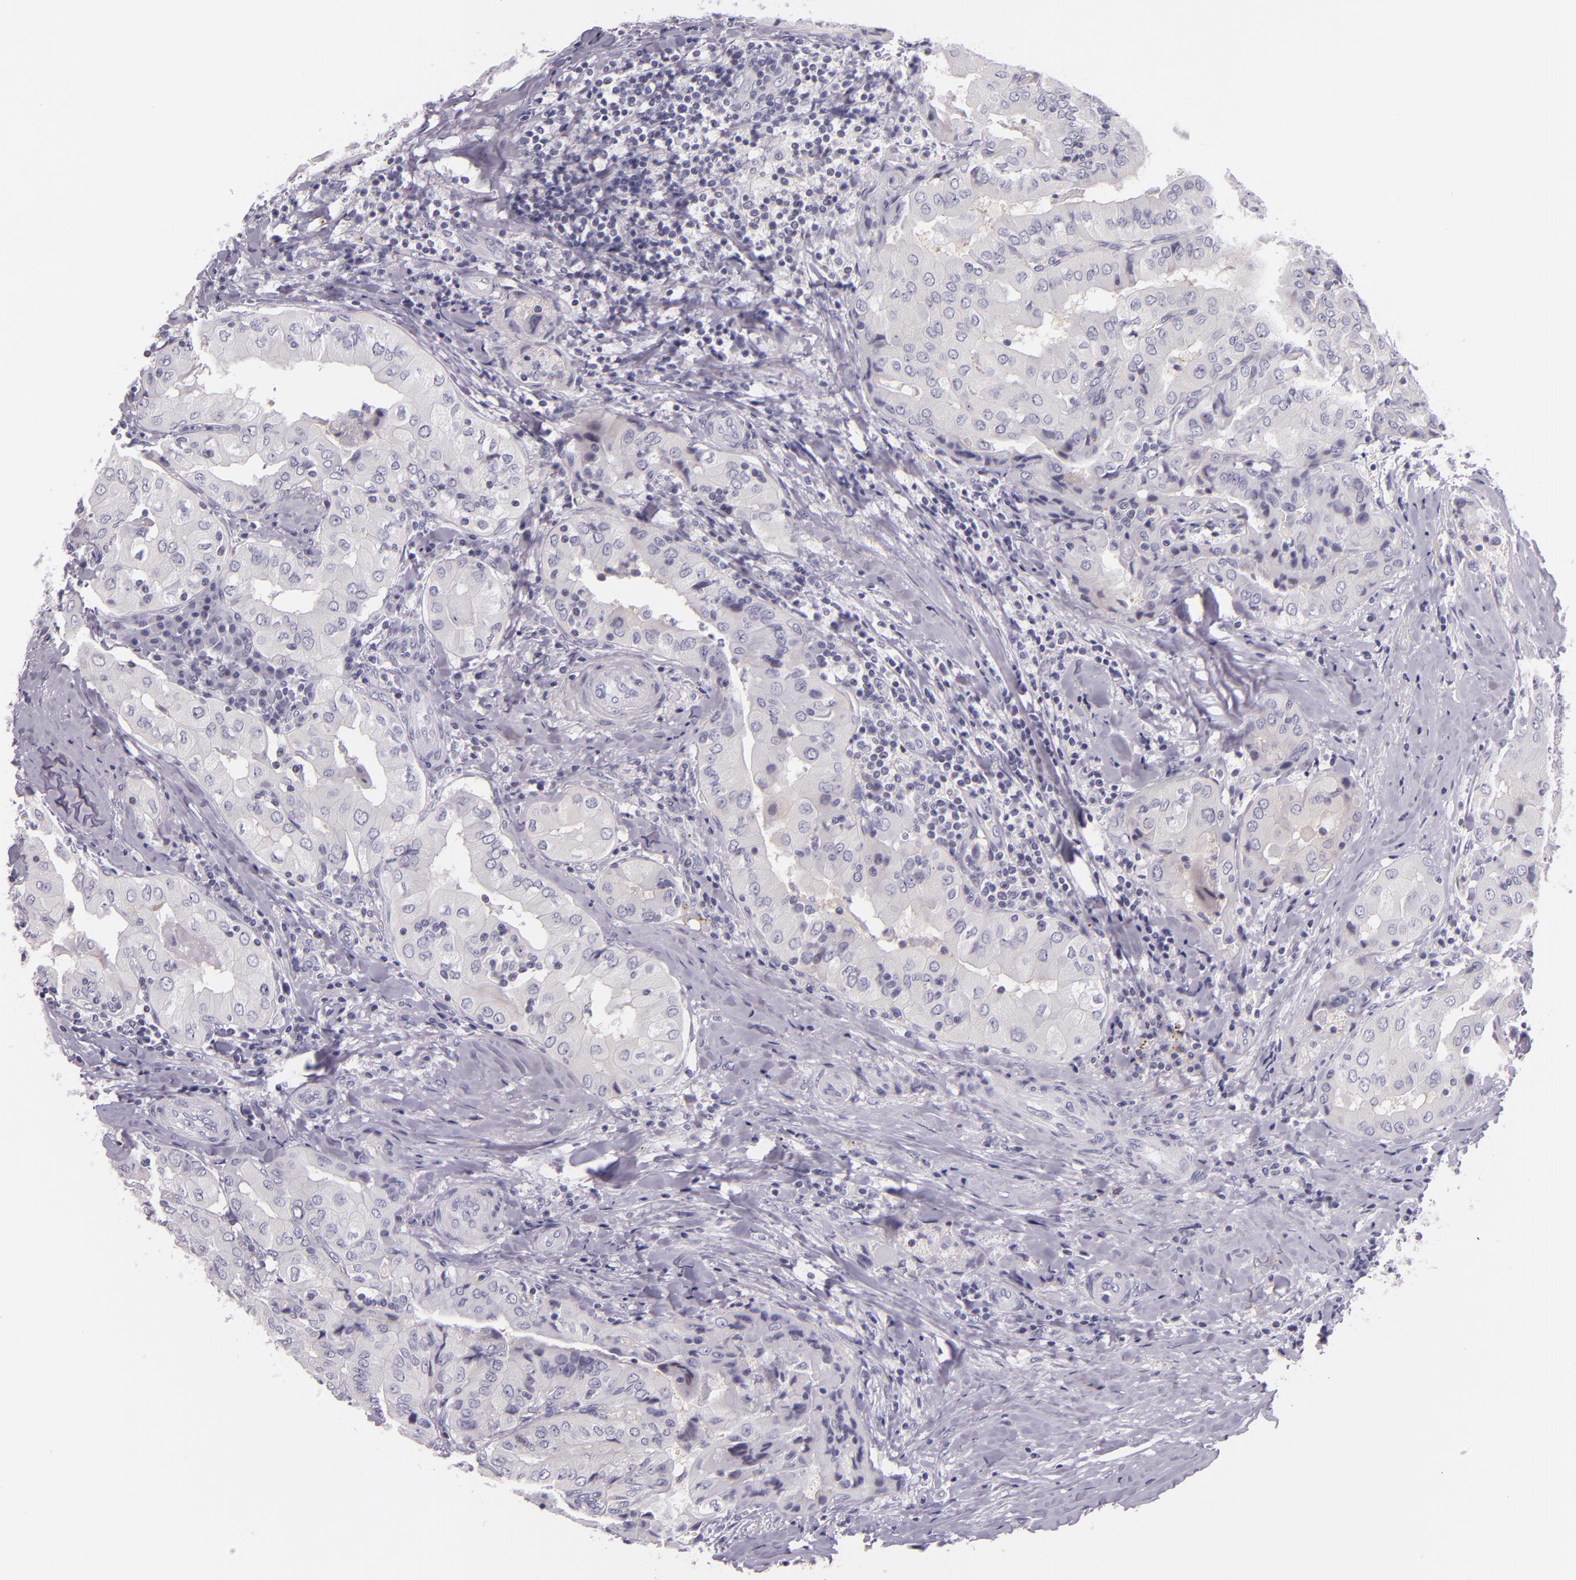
{"staining": {"intensity": "negative", "quantity": "none", "location": "none"}, "tissue": "thyroid cancer", "cell_type": "Tumor cells", "image_type": "cancer", "snomed": [{"axis": "morphology", "description": "Papillary adenocarcinoma, NOS"}, {"axis": "topography", "description": "Thyroid gland"}], "caption": "Papillary adenocarcinoma (thyroid) stained for a protein using immunohistochemistry (IHC) reveals no positivity tumor cells.", "gene": "HSP90AA1", "patient": {"sex": "female", "age": 71}}